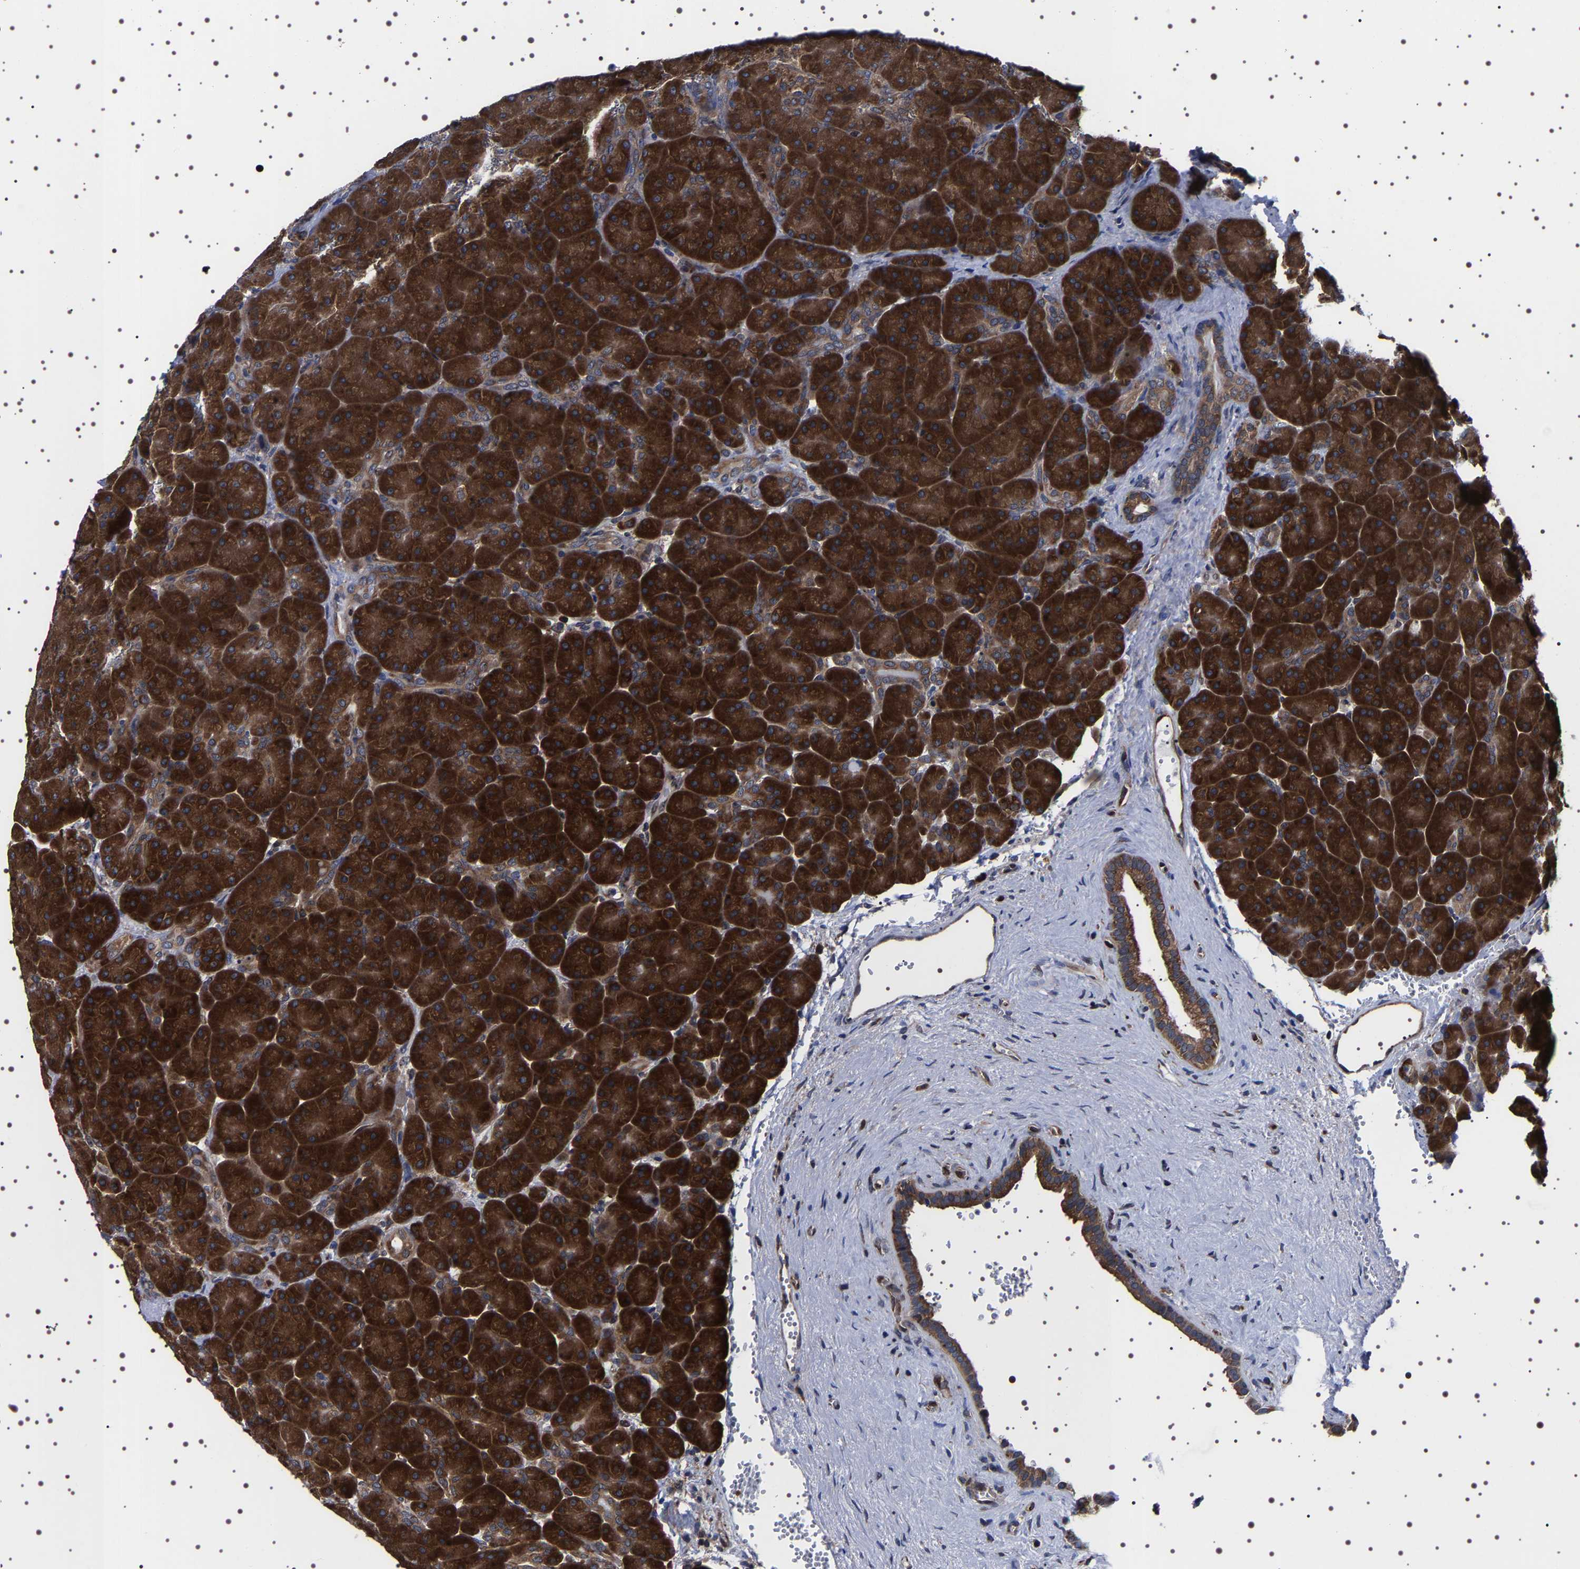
{"staining": {"intensity": "strong", "quantity": ">75%", "location": "cytoplasmic/membranous"}, "tissue": "pancreas", "cell_type": "Exocrine glandular cells", "image_type": "normal", "snomed": [{"axis": "morphology", "description": "Normal tissue, NOS"}, {"axis": "topography", "description": "Pancreas"}], "caption": "Immunohistochemical staining of benign human pancreas displays strong cytoplasmic/membranous protein expression in approximately >75% of exocrine glandular cells. (DAB = brown stain, brightfield microscopy at high magnification).", "gene": "DARS1", "patient": {"sex": "male", "age": 66}}